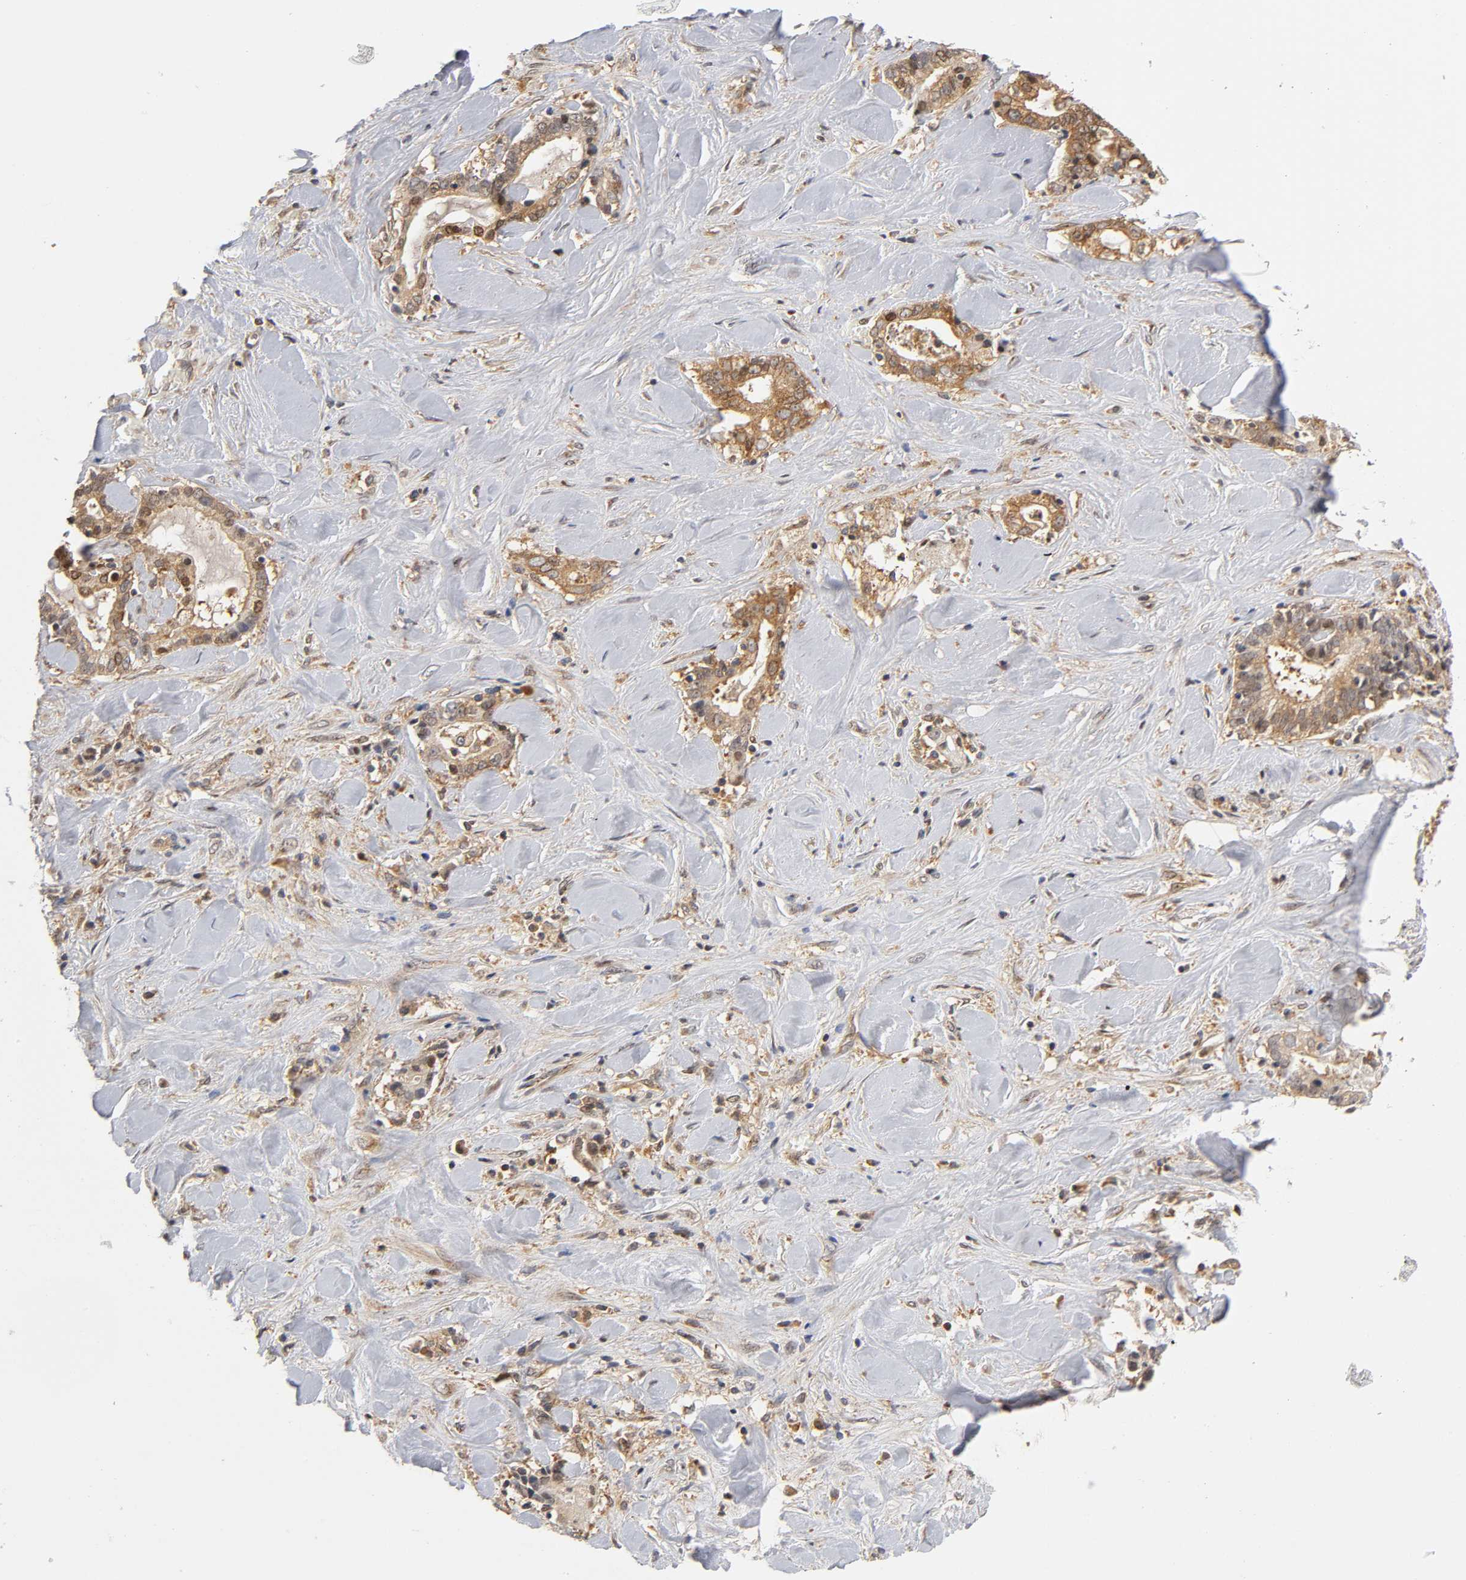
{"staining": {"intensity": "moderate", "quantity": ">75%", "location": "cytoplasmic/membranous"}, "tissue": "liver cancer", "cell_type": "Tumor cells", "image_type": "cancer", "snomed": [{"axis": "morphology", "description": "Cholangiocarcinoma"}, {"axis": "topography", "description": "Liver"}], "caption": "Immunohistochemical staining of human liver cholangiocarcinoma demonstrates medium levels of moderate cytoplasmic/membranous expression in about >75% of tumor cells.", "gene": "PAFAH1B1", "patient": {"sex": "male", "age": 57}}